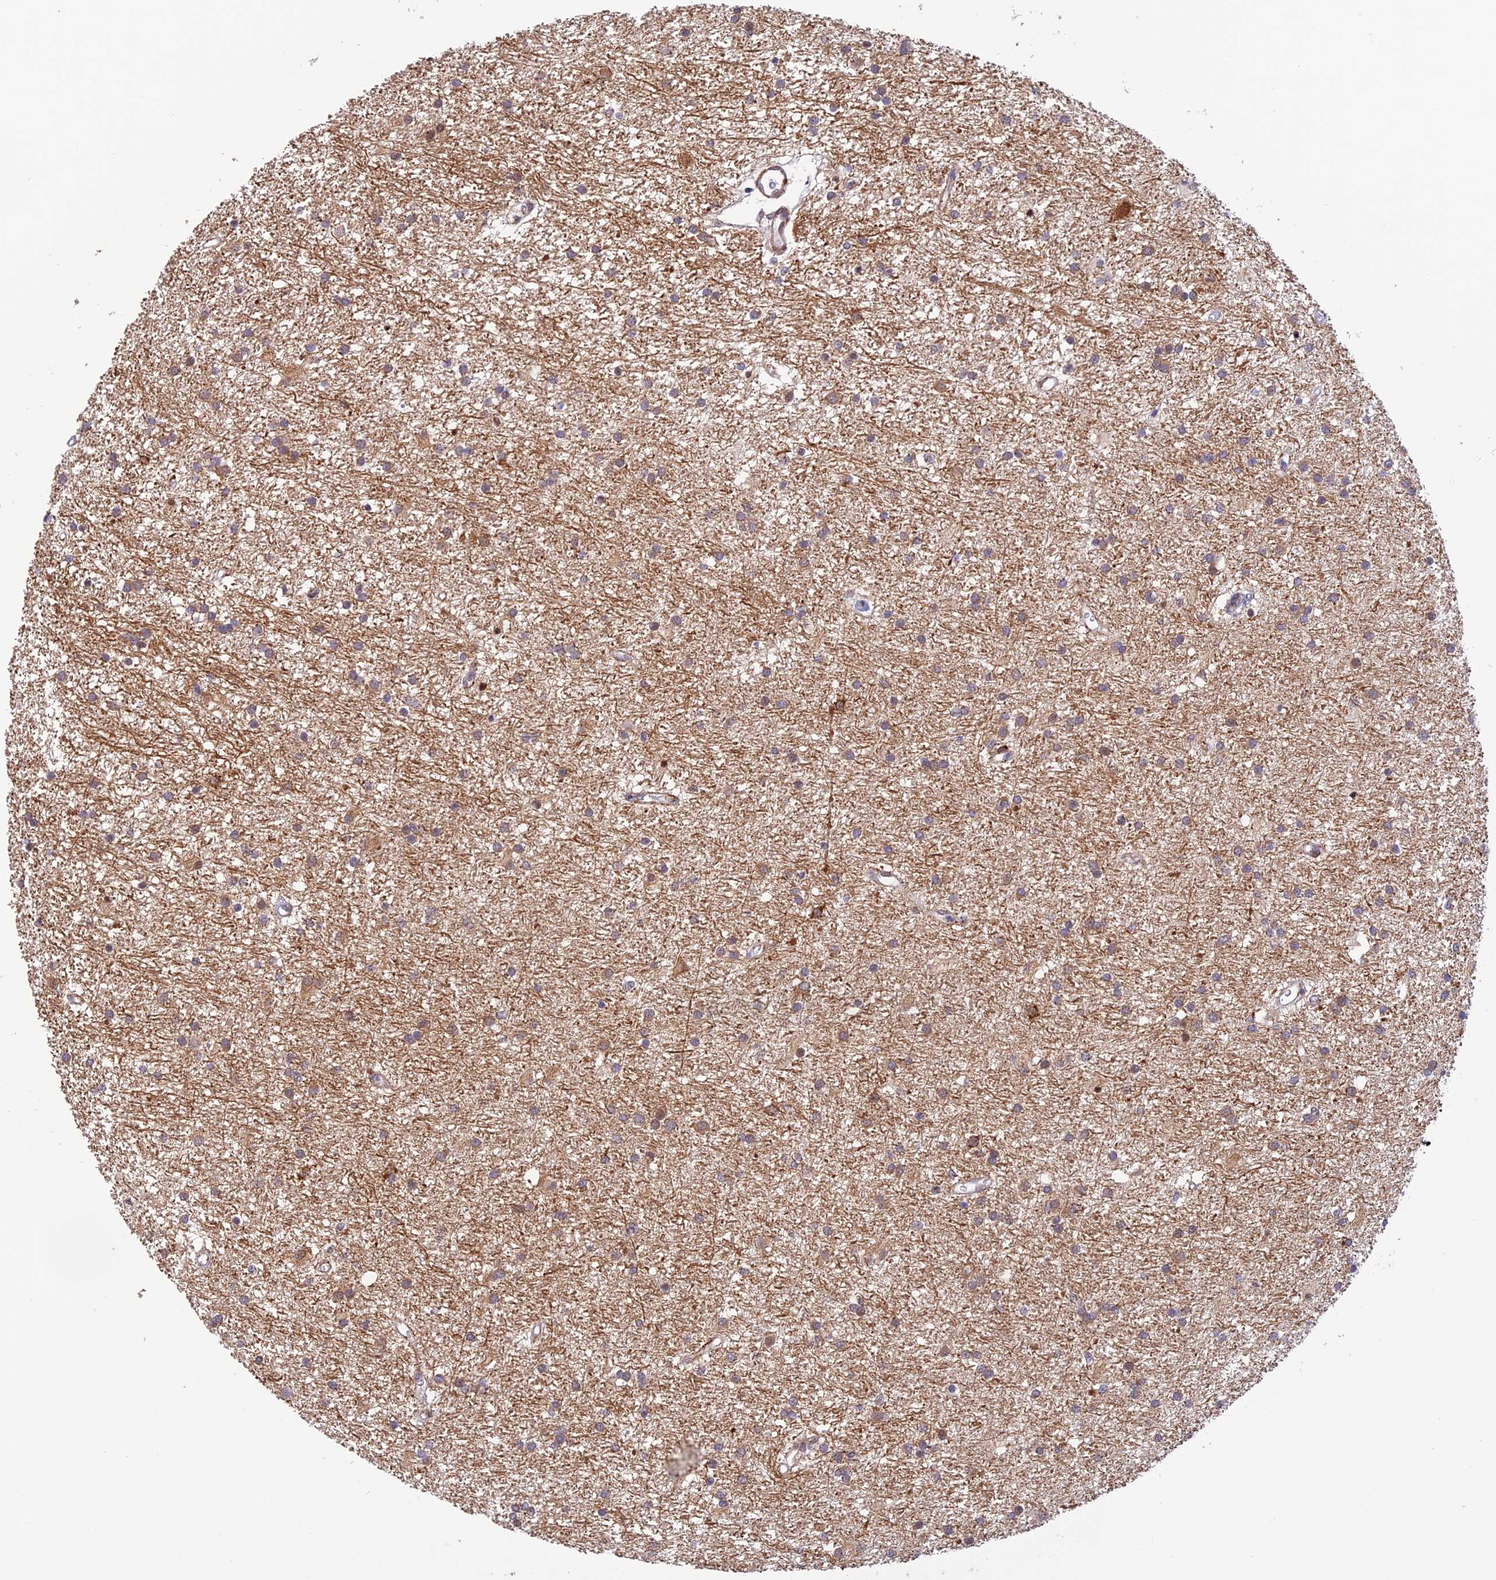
{"staining": {"intensity": "weak", "quantity": "25%-75%", "location": "cytoplasmic/membranous"}, "tissue": "glioma", "cell_type": "Tumor cells", "image_type": "cancer", "snomed": [{"axis": "morphology", "description": "Glioma, malignant, High grade"}, {"axis": "topography", "description": "Brain"}], "caption": "A brown stain shows weak cytoplasmic/membranous expression of a protein in malignant glioma (high-grade) tumor cells. The staining was performed using DAB (3,3'-diaminobenzidine) to visualize the protein expression in brown, while the nuclei were stained in blue with hematoxylin (Magnification: 20x).", "gene": "WDR55", "patient": {"sex": "male", "age": 77}}